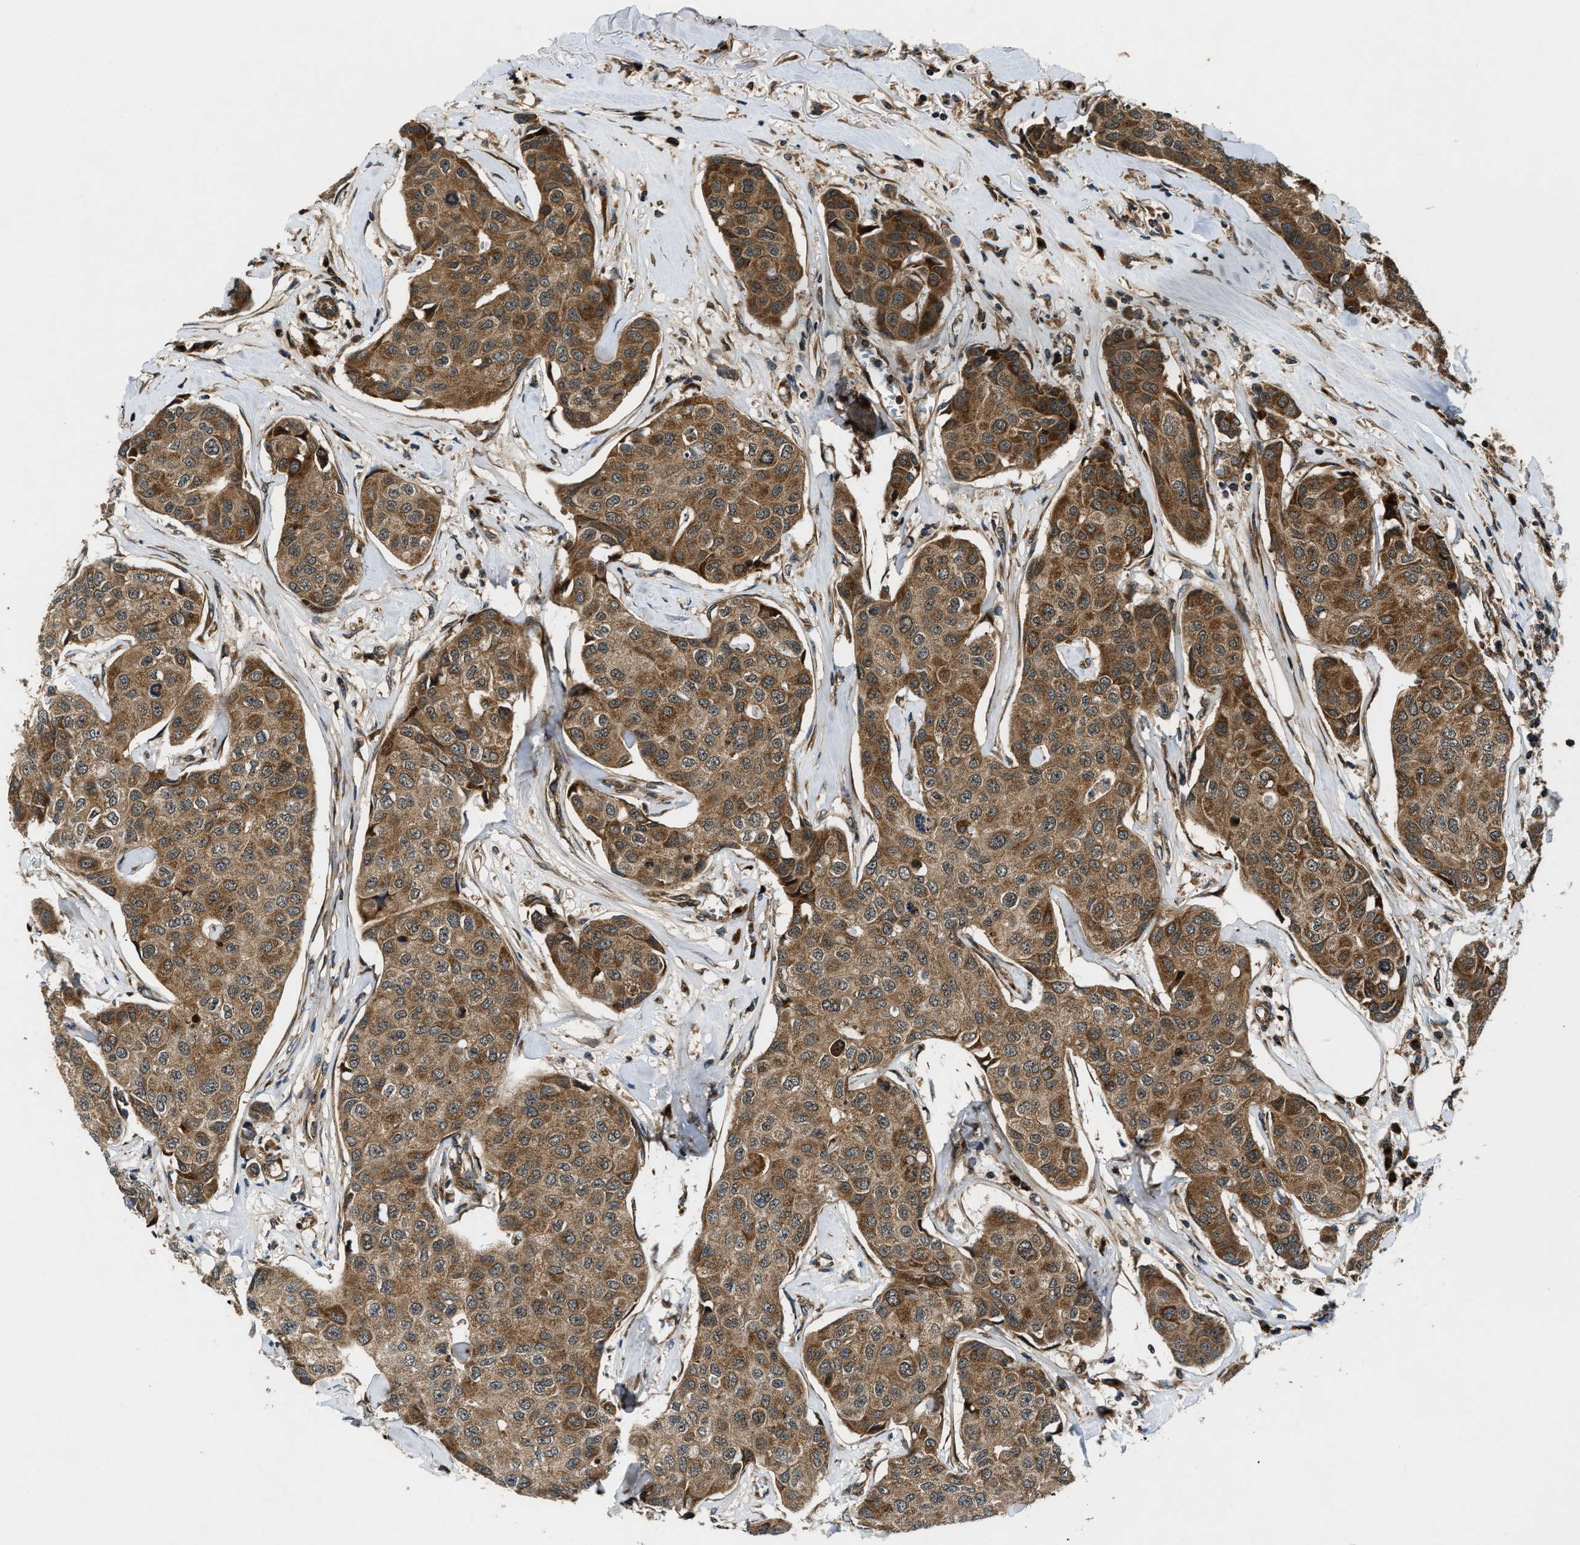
{"staining": {"intensity": "moderate", "quantity": ">75%", "location": "cytoplasmic/membranous"}, "tissue": "breast cancer", "cell_type": "Tumor cells", "image_type": "cancer", "snomed": [{"axis": "morphology", "description": "Duct carcinoma"}, {"axis": "topography", "description": "Breast"}], "caption": "This is a micrograph of IHC staining of breast invasive ductal carcinoma, which shows moderate positivity in the cytoplasmic/membranous of tumor cells.", "gene": "PNPLA8", "patient": {"sex": "female", "age": 80}}